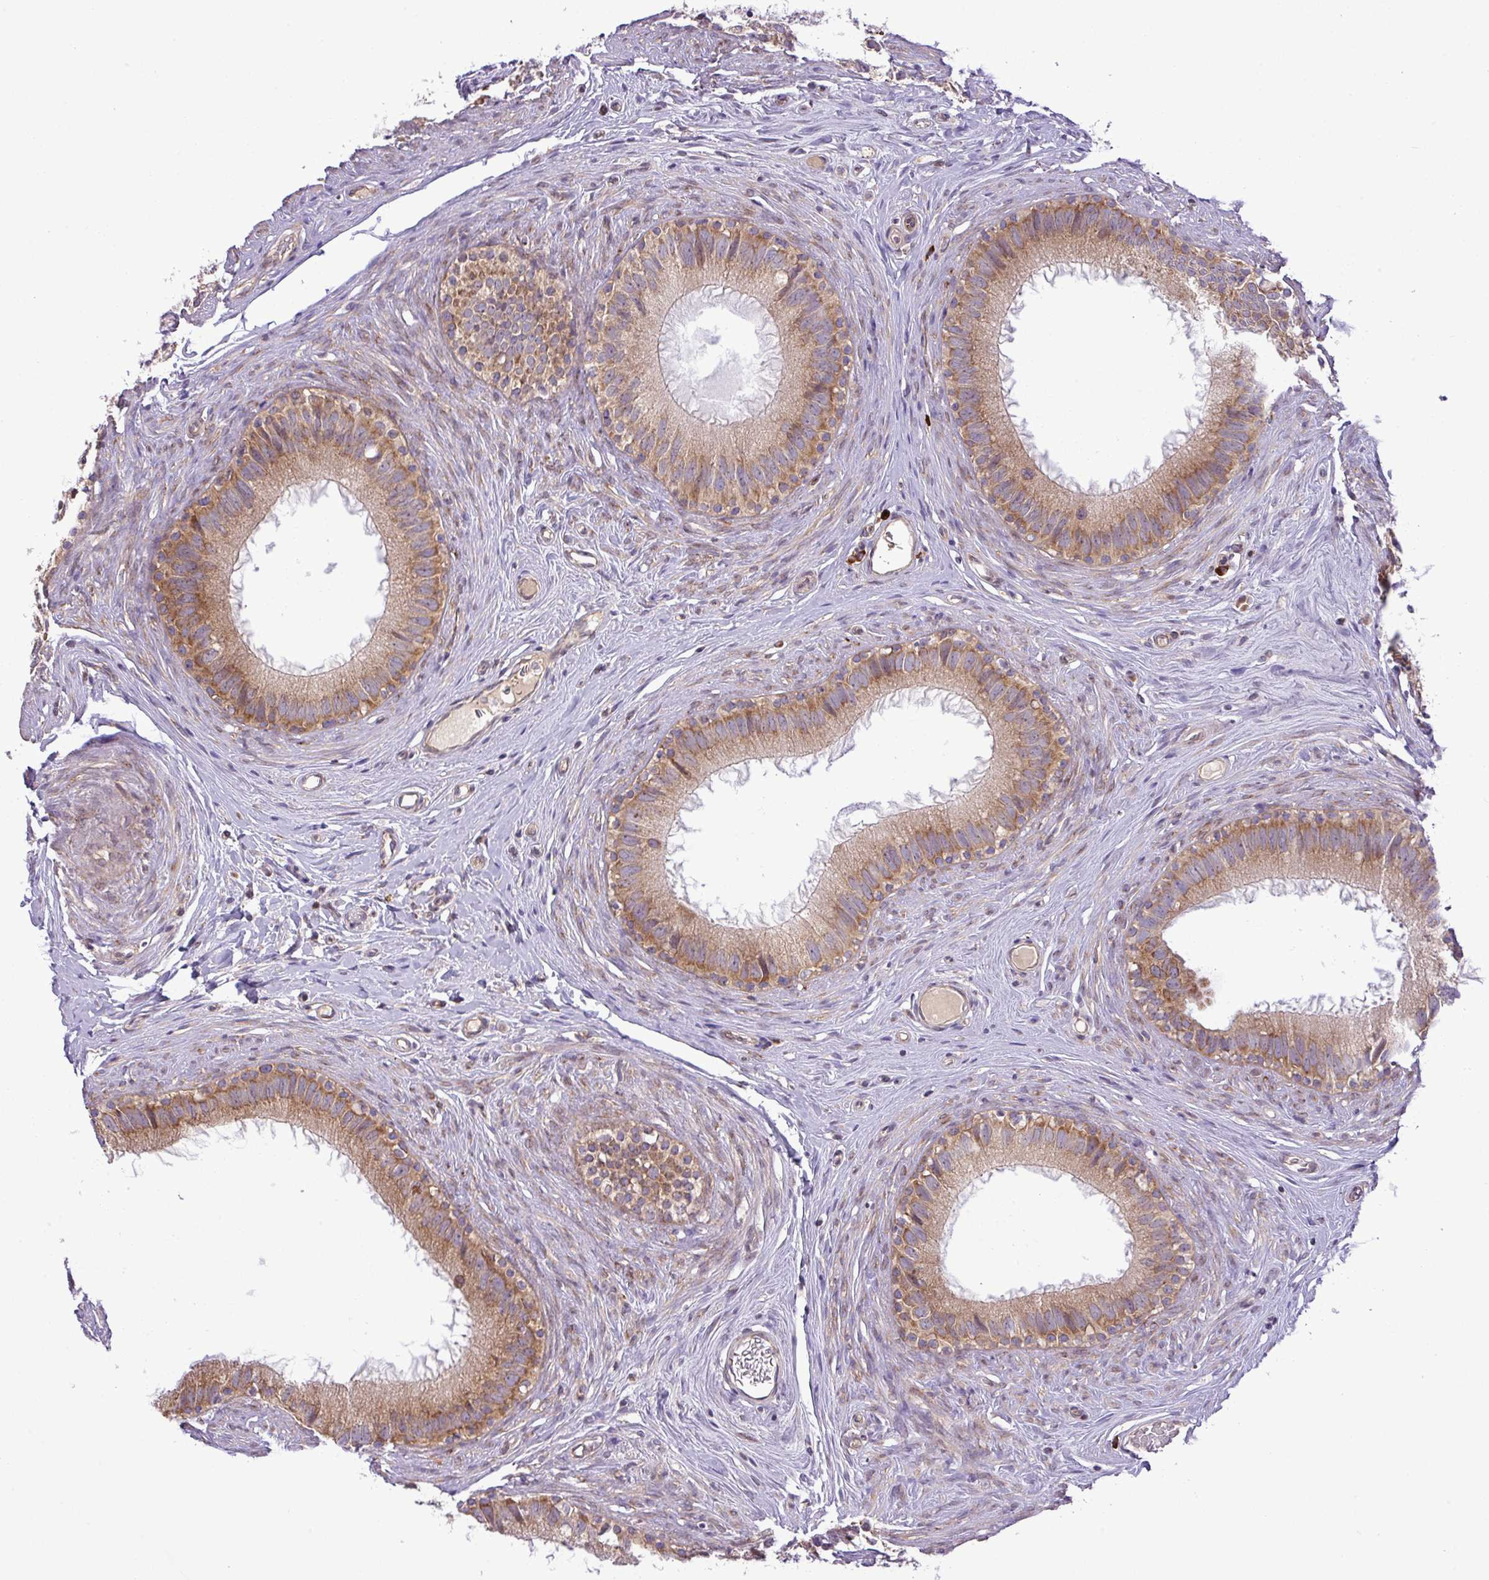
{"staining": {"intensity": "moderate", "quantity": "25%-75%", "location": "cytoplasmic/membranous"}, "tissue": "epididymis", "cell_type": "Glandular cells", "image_type": "normal", "snomed": [{"axis": "morphology", "description": "Normal tissue, NOS"}, {"axis": "topography", "description": "Epididymis"}], "caption": "DAB immunohistochemical staining of normal human epididymis exhibits moderate cytoplasmic/membranous protein staining in about 25%-75% of glandular cells. Immunohistochemistry (ihc) stains the protein of interest in brown and the nuclei are stained blue.", "gene": "FAM222B", "patient": {"sex": "male", "age": 80}}